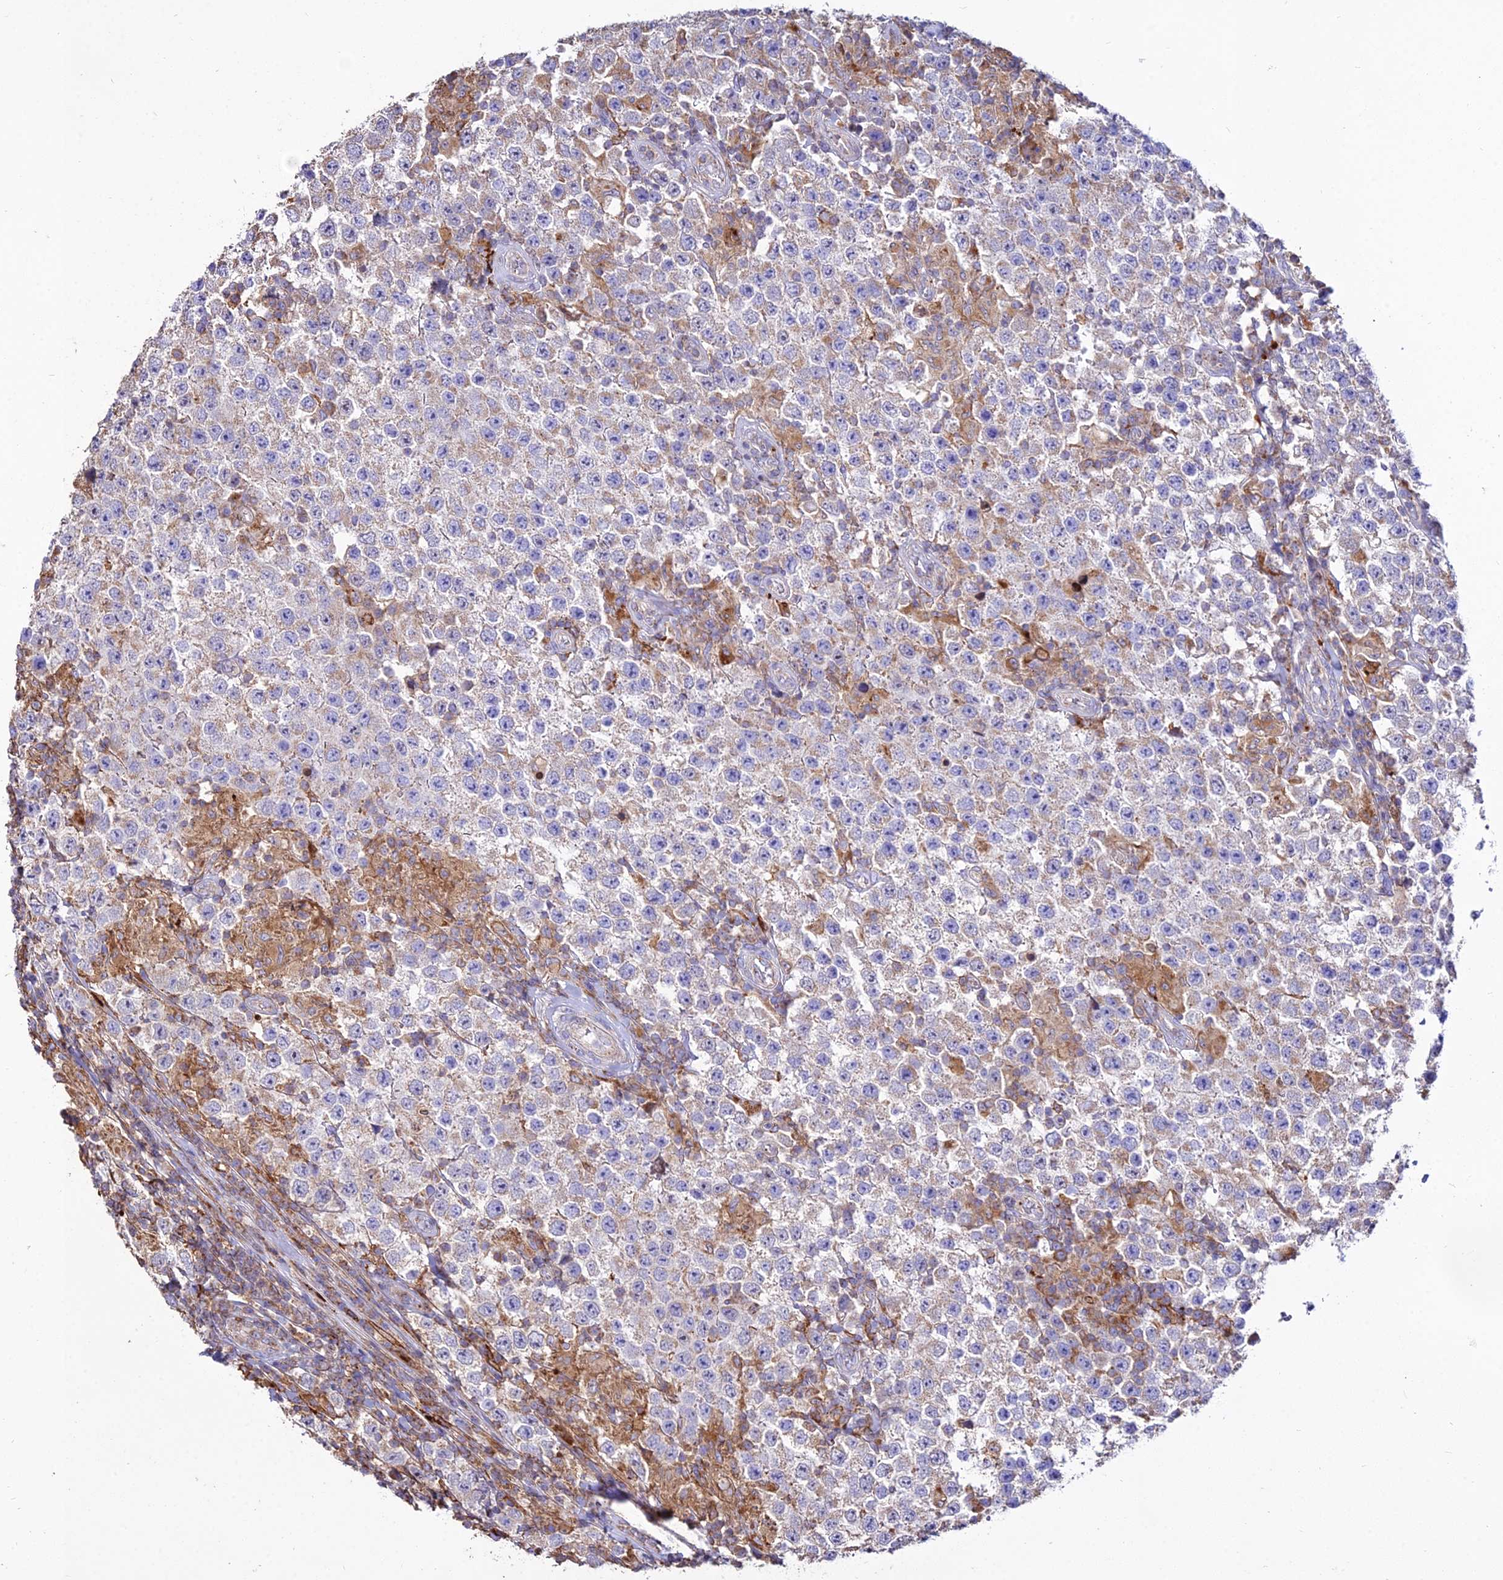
{"staining": {"intensity": "weak", "quantity": "25%-75%", "location": "cytoplasmic/membranous"}, "tissue": "testis cancer", "cell_type": "Tumor cells", "image_type": "cancer", "snomed": [{"axis": "morphology", "description": "Normal tissue, NOS"}, {"axis": "morphology", "description": "Urothelial carcinoma, High grade"}, {"axis": "morphology", "description": "Seminoma, NOS"}, {"axis": "morphology", "description": "Carcinoma, Embryonal, NOS"}, {"axis": "topography", "description": "Urinary bladder"}, {"axis": "topography", "description": "Testis"}], "caption": "Testis high-grade urothelial carcinoma stained with a brown dye demonstrates weak cytoplasmic/membranous positive expression in approximately 25%-75% of tumor cells.", "gene": "PNLIPRP3", "patient": {"sex": "male", "age": 41}}